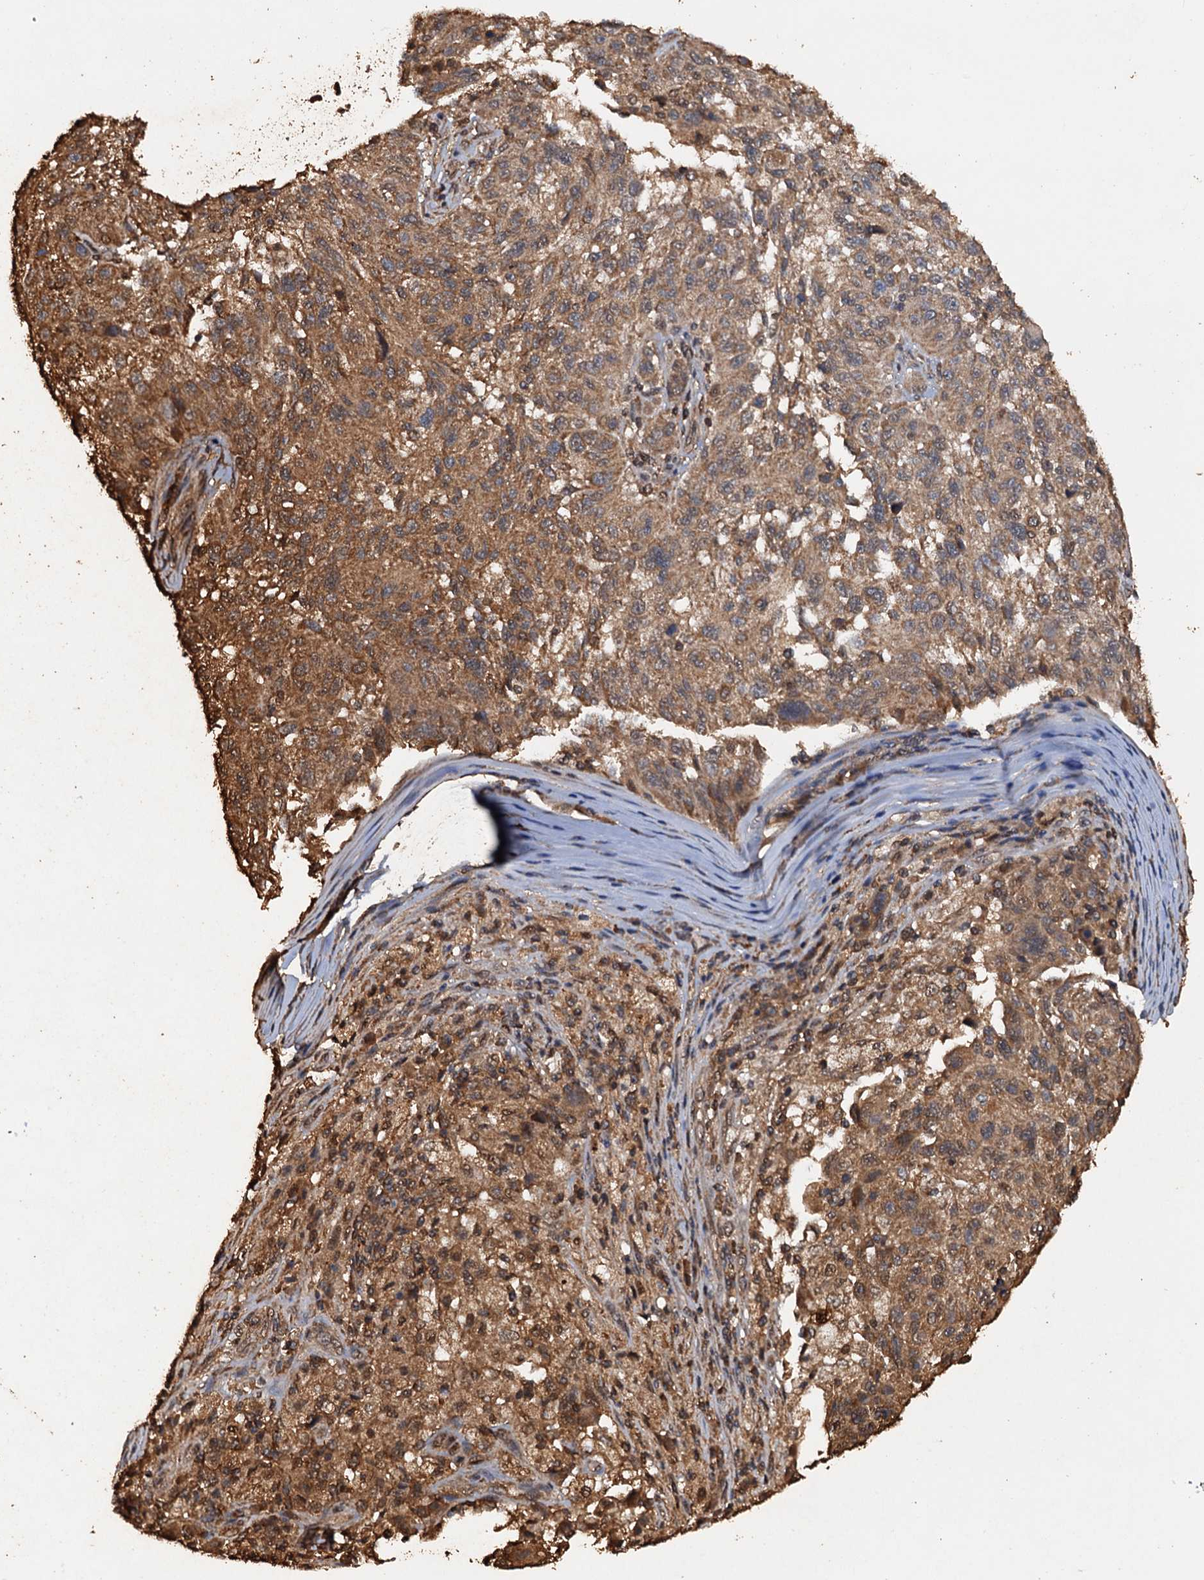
{"staining": {"intensity": "moderate", "quantity": ">75%", "location": "cytoplasmic/membranous"}, "tissue": "melanoma", "cell_type": "Tumor cells", "image_type": "cancer", "snomed": [{"axis": "morphology", "description": "Malignant melanoma, NOS"}, {"axis": "topography", "description": "Skin"}], "caption": "This image reveals melanoma stained with IHC to label a protein in brown. The cytoplasmic/membranous of tumor cells show moderate positivity for the protein. Nuclei are counter-stained blue.", "gene": "PSMD9", "patient": {"sex": "male", "age": 53}}